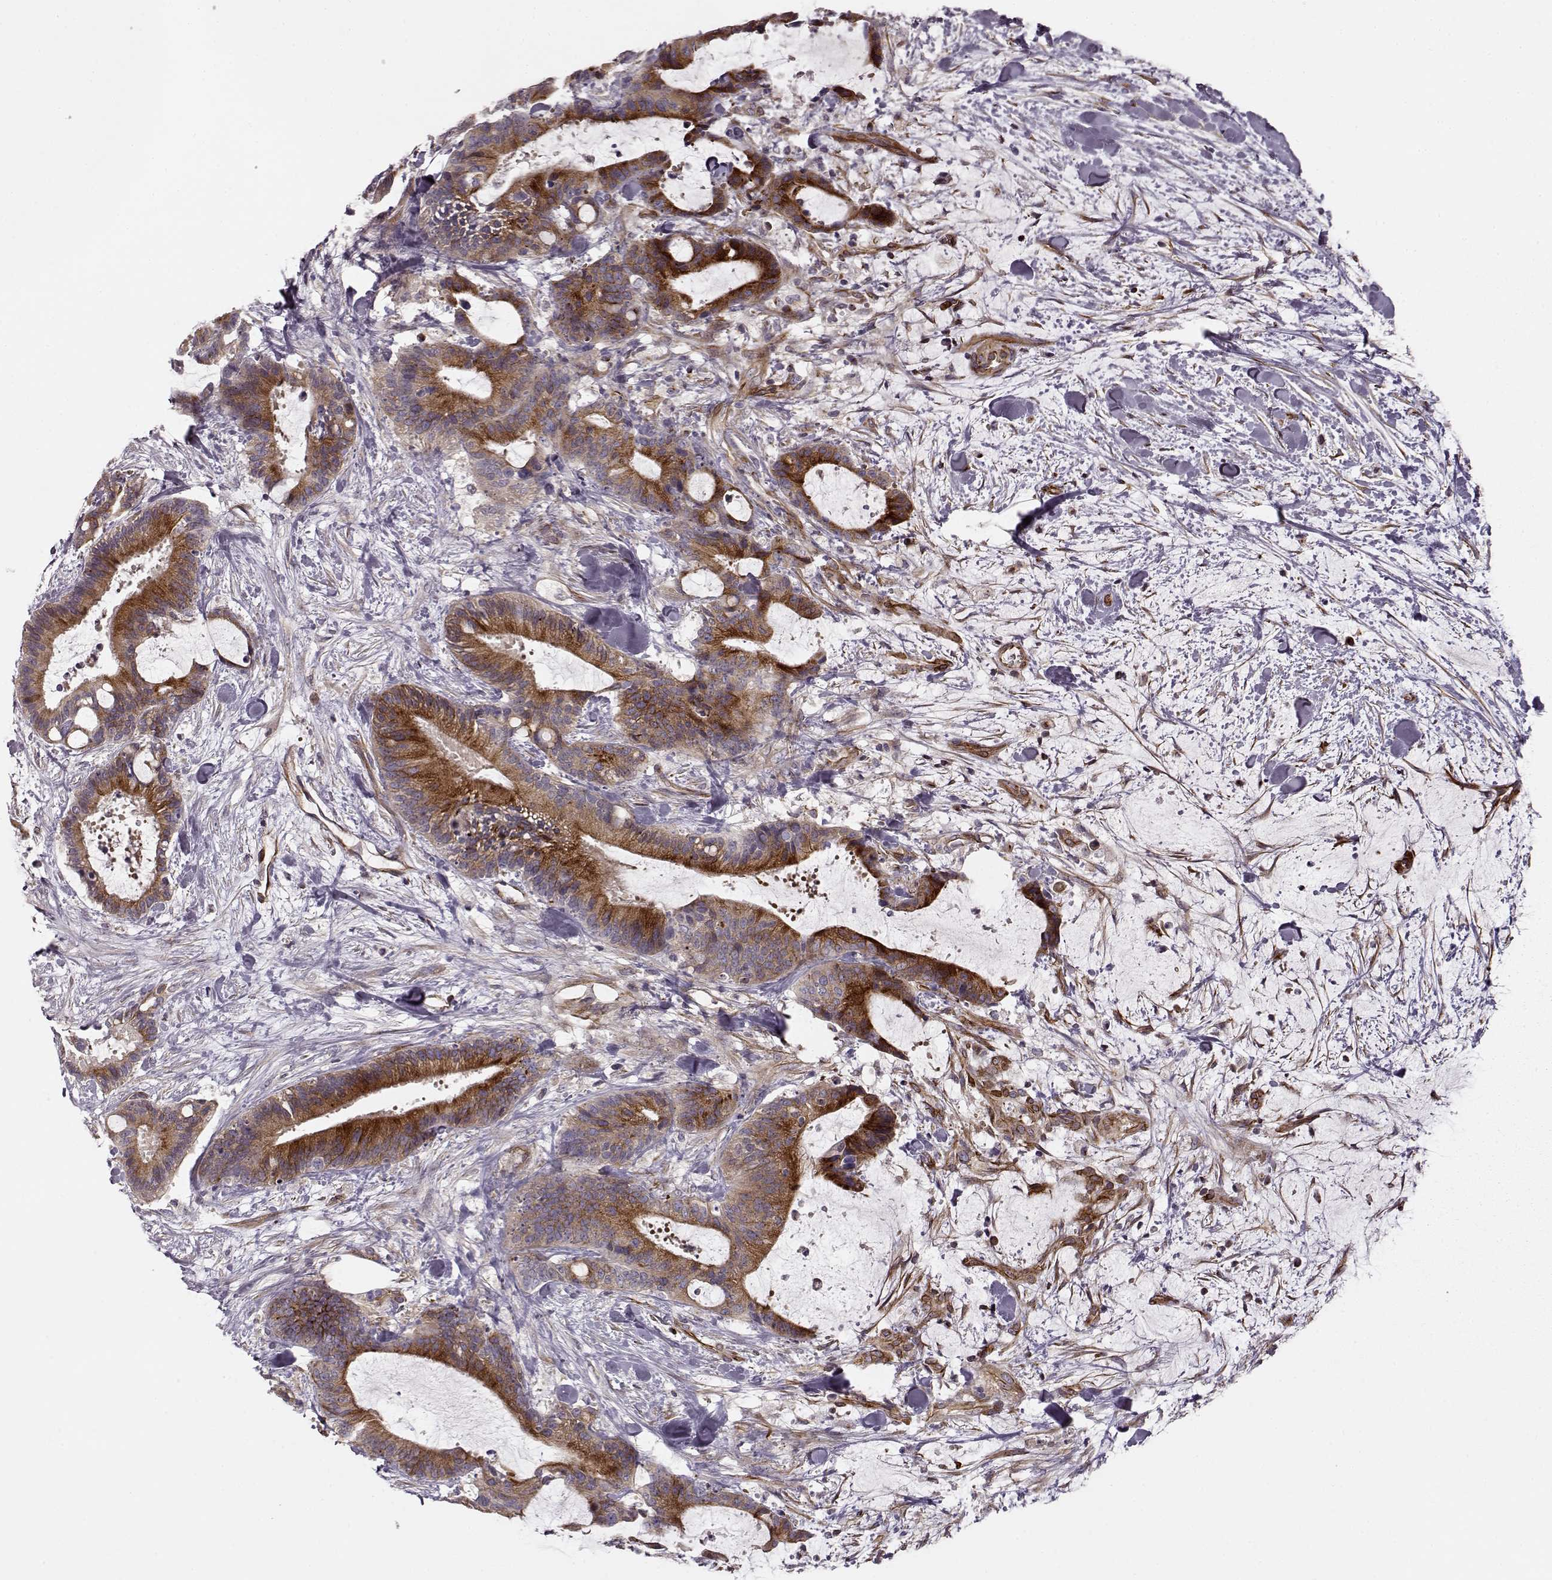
{"staining": {"intensity": "strong", "quantity": ">75%", "location": "cytoplasmic/membranous"}, "tissue": "liver cancer", "cell_type": "Tumor cells", "image_type": "cancer", "snomed": [{"axis": "morphology", "description": "Cholangiocarcinoma"}, {"axis": "topography", "description": "Liver"}], "caption": "This is a photomicrograph of immunohistochemistry (IHC) staining of liver cancer (cholangiocarcinoma), which shows strong expression in the cytoplasmic/membranous of tumor cells.", "gene": "MTR", "patient": {"sex": "female", "age": 73}}